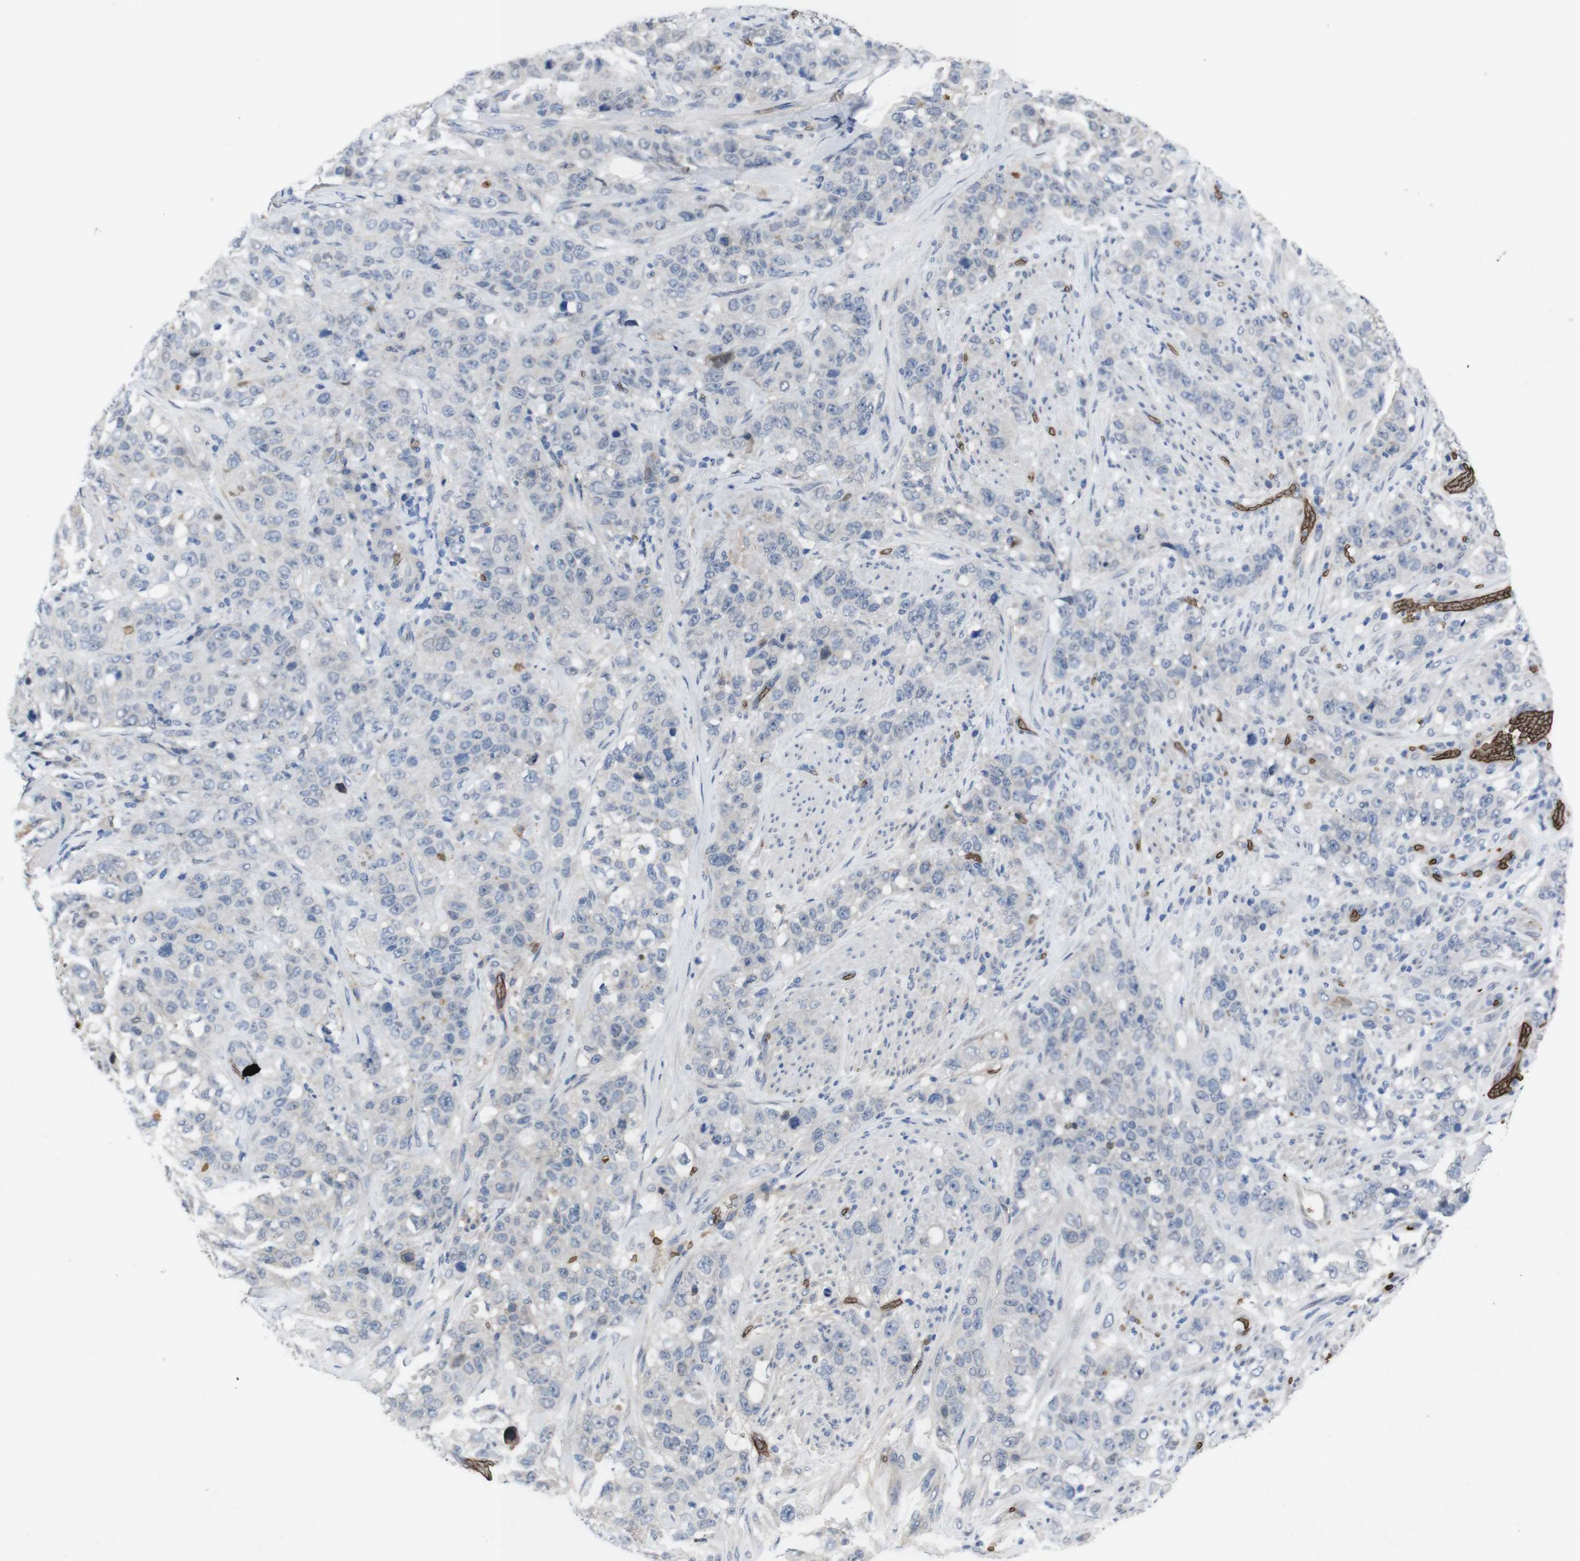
{"staining": {"intensity": "negative", "quantity": "none", "location": "none"}, "tissue": "stomach cancer", "cell_type": "Tumor cells", "image_type": "cancer", "snomed": [{"axis": "morphology", "description": "Adenocarcinoma, NOS"}, {"axis": "topography", "description": "Stomach"}], "caption": "Human stomach adenocarcinoma stained for a protein using immunohistochemistry (IHC) demonstrates no staining in tumor cells.", "gene": "SPTB", "patient": {"sex": "male", "age": 48}}